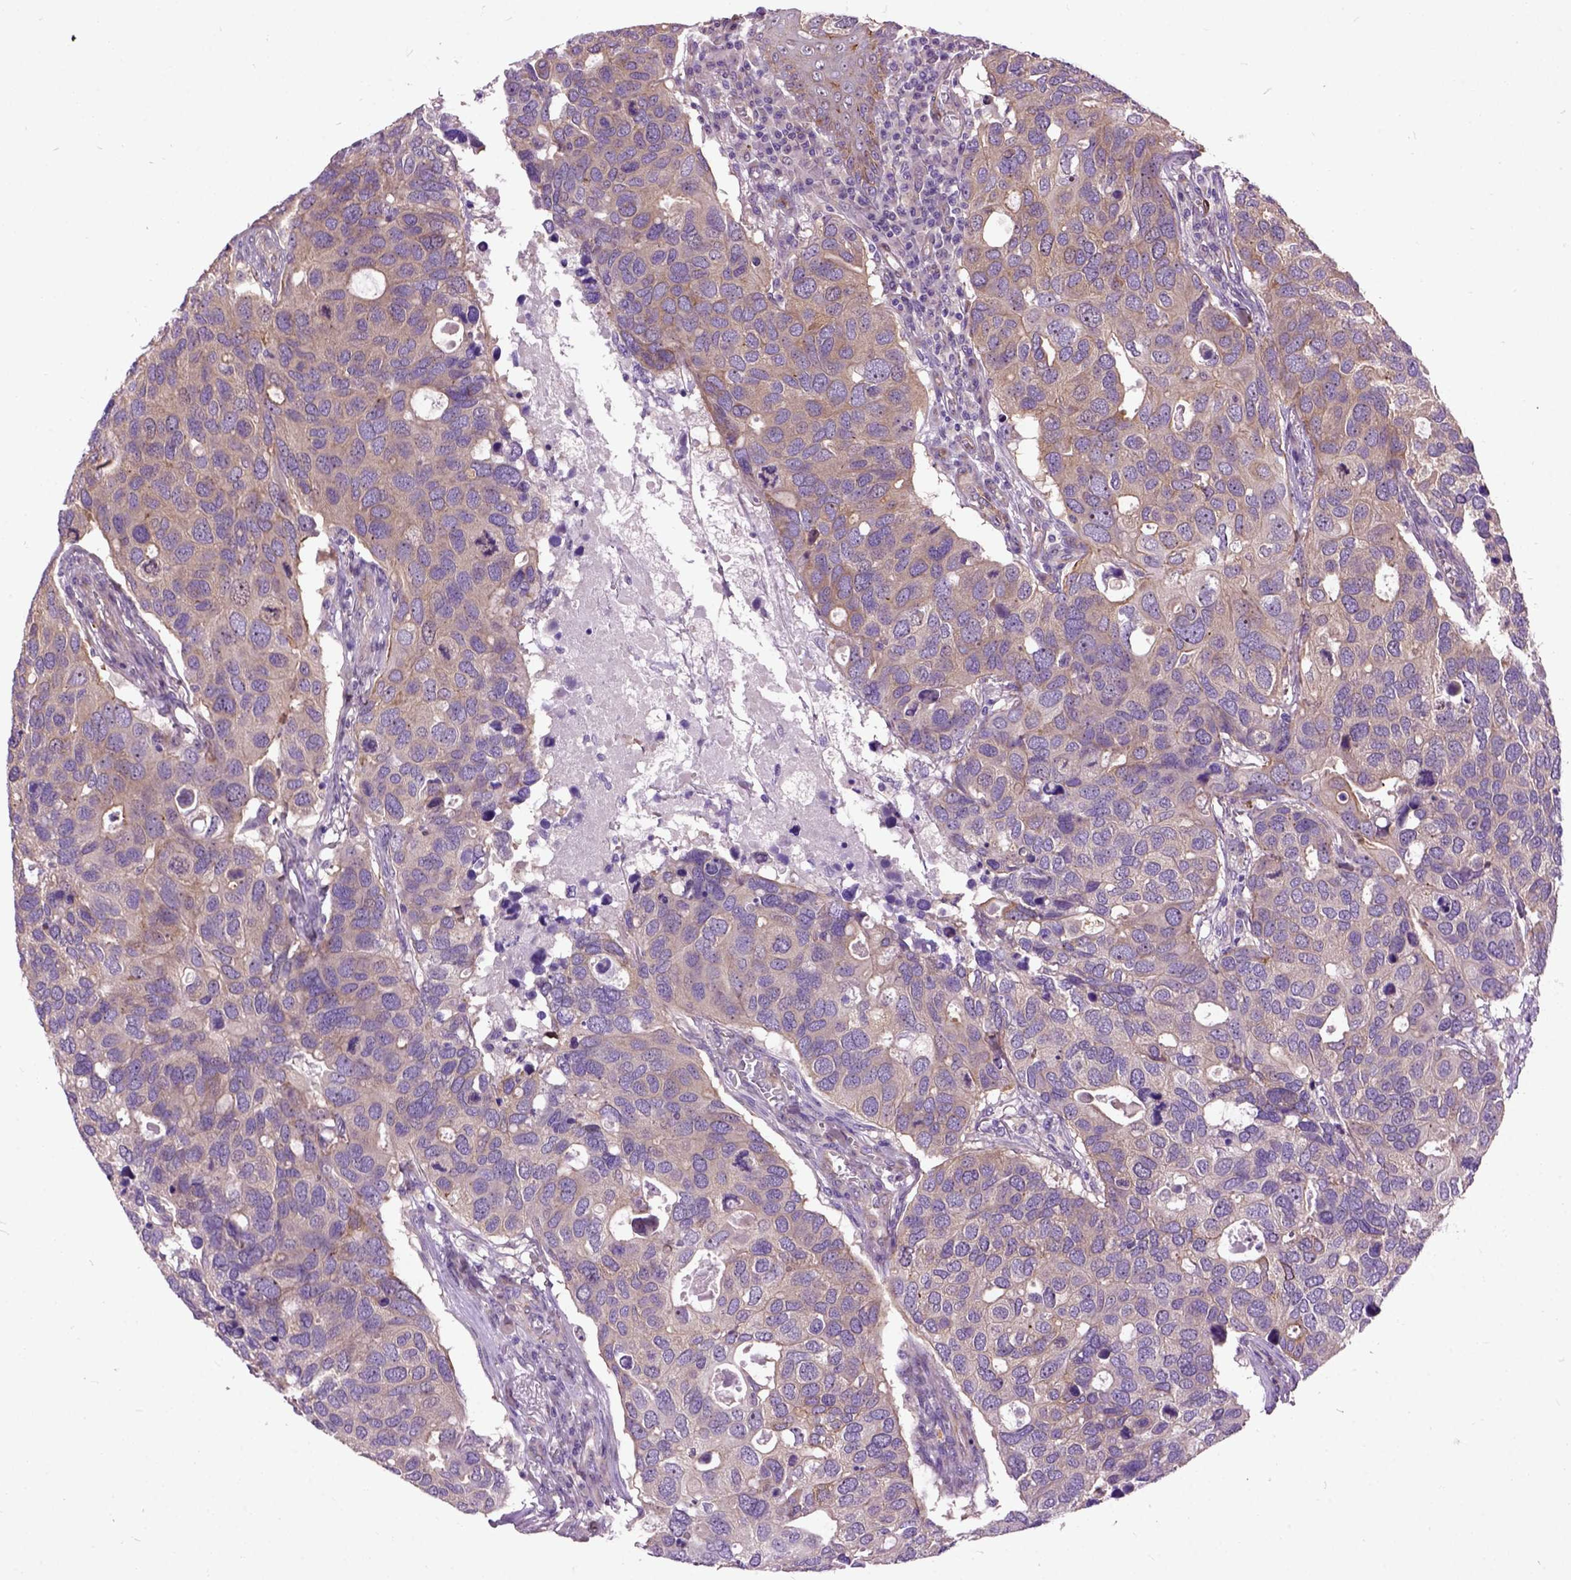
{"staining": {"intensity": "moderate", "quantity": ">75%", "location": "cytoplasmic/membranous"}, "tissue": "breast cancer", "cell_type": "Tumor cells", "image_type": "cancer", "snomed": [{"axis": "morphology", "description": "Duct carcinoma"}, {"axis": "topography", "description": "Breast"}], "caption": "Immunohistochemical staining of human intraductal carcinoma (breast) reveals medium levels of moderate cytoplasmic/membranous positivity in approximately >75% of tumor cells. The staining is performed using DAB brown chromogen to label protein expression. The nuclei are counter-stained blue using hematoxylin.", "gene": "MAPT", "patient": {"sex": "female", "age": 83}}